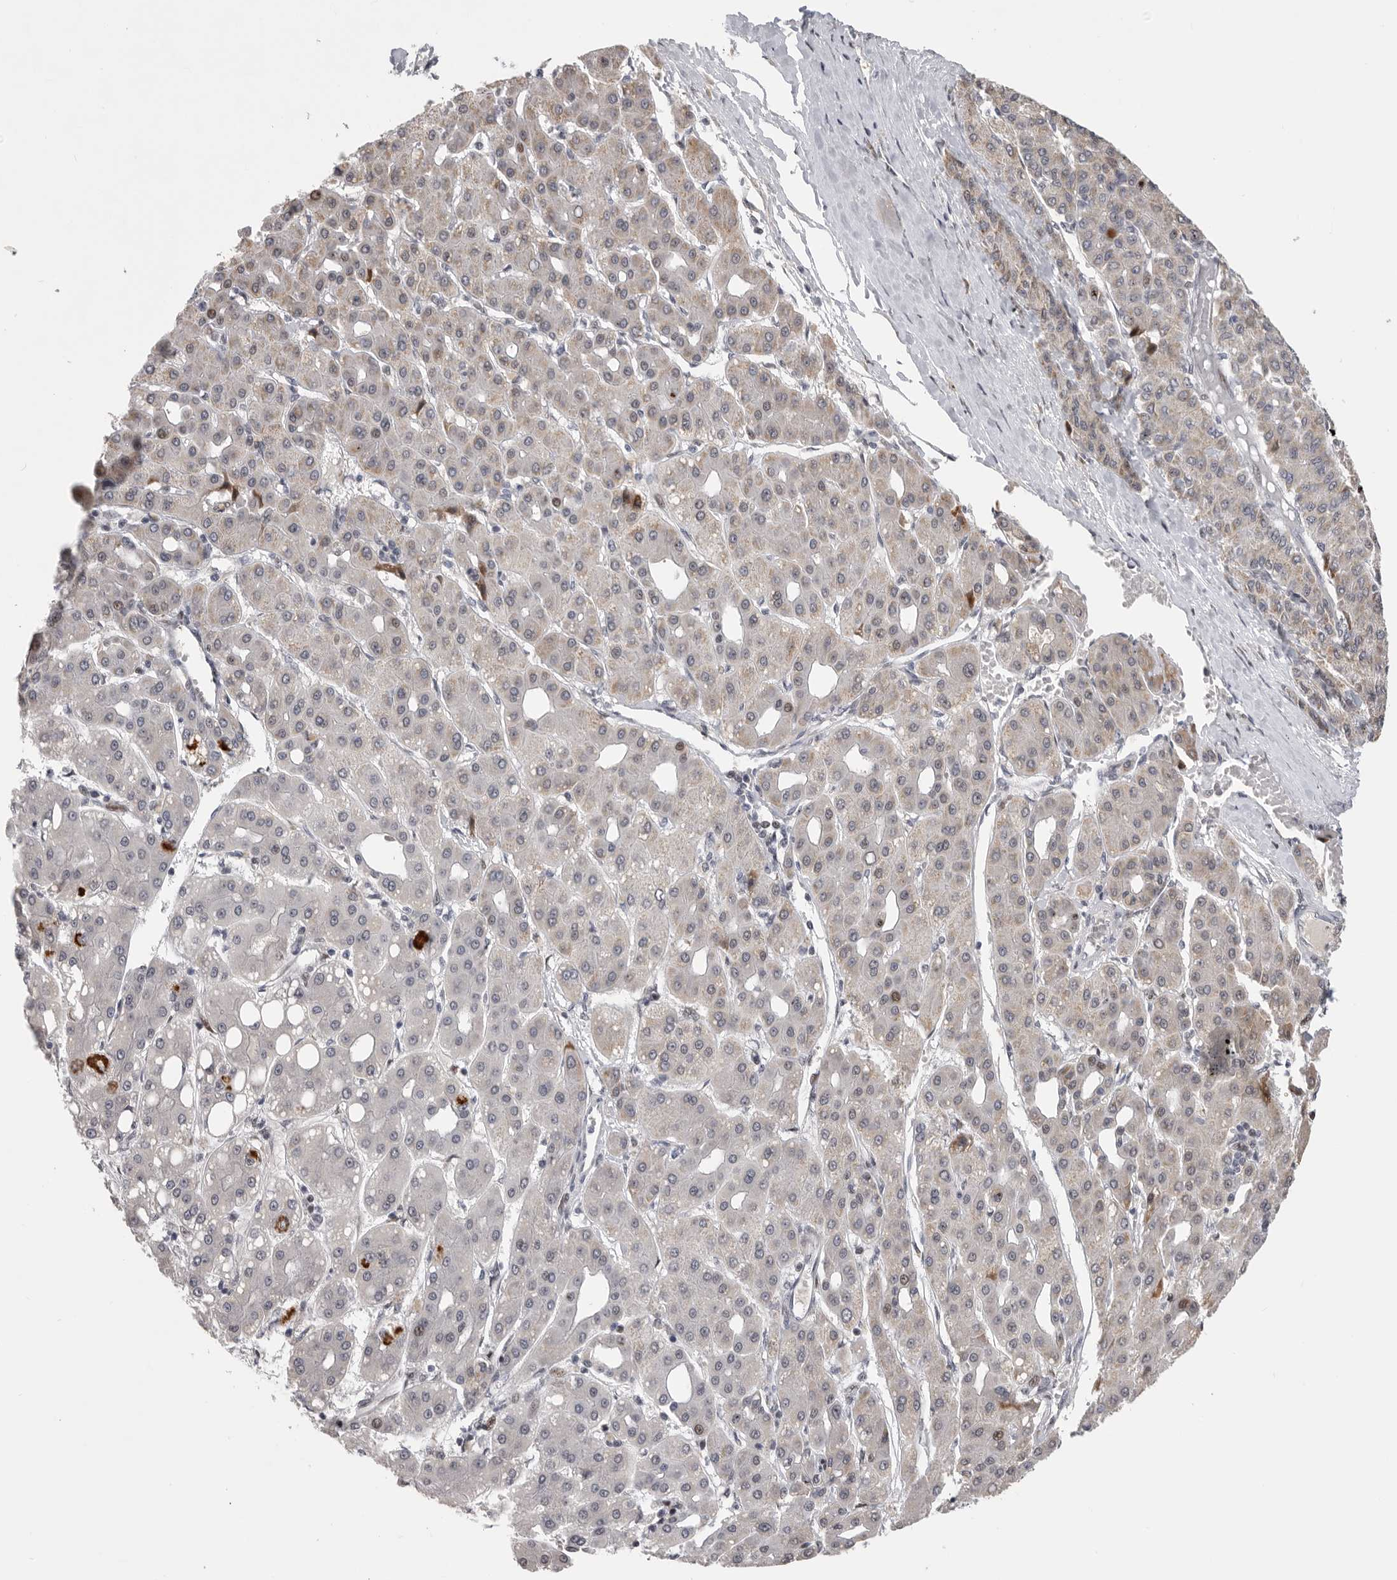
{"staining": {"intensity": "weak", "quantity": "25%-75%", "location": "cytoplasmic/membranous"}, "tissue": "liver cancer", "cell_type": "Tumor cells", "image_type": "cancer", "snomed": [{"axis": "morphology", "description": "Carcinoma, Hepatocellular, NOS"}, {"axis": "topography", "description": "Liver"}], "caption": "Hepatocellular carcinoma (liver) was stained to show a protein in brown. There is low levels of weak cytoplasmic/membranous positivity in about 25%-75% of tumor cells.", "gene": "PCMTD1", "patient": {"sex": "male", "age": 65}}